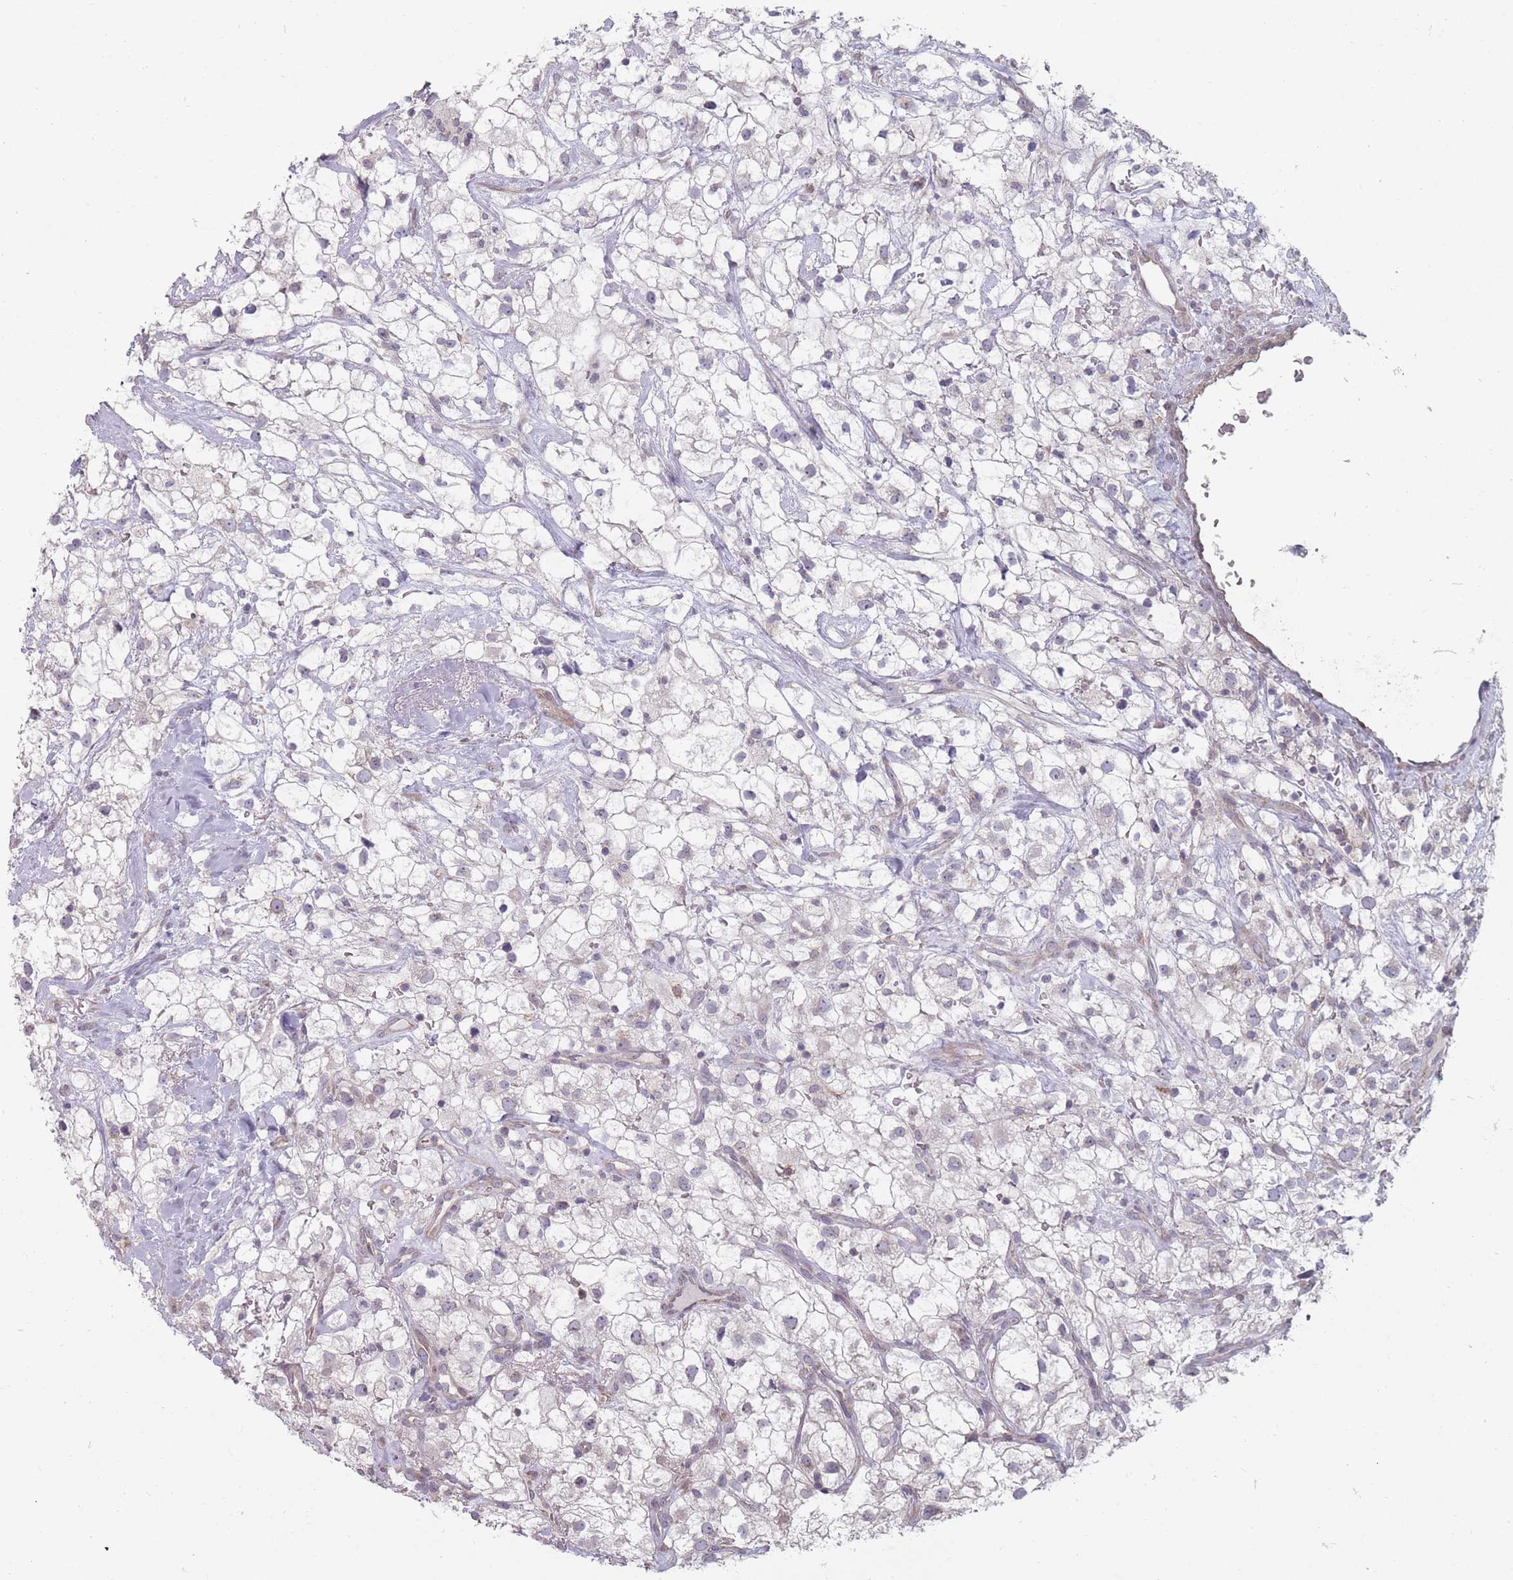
{"staining": {"intensity": "negative", "quantity": "none", "location": "none"}, "tissue": "renal cancer", "cell_type": "Tumor cells", "image_type": "cancer", "snomed": [{"axis": "morphology", "description": "Adenocarcinoma, NOS"}, {"axis": "topography", "description": "Kidney"}], "caption": "DAB immunohistochemical staining of human renal cancer exhibits no significant expression in tumor cells.", "gene": "PCDH12", "patient": {"sex": "male", "age": 59}}